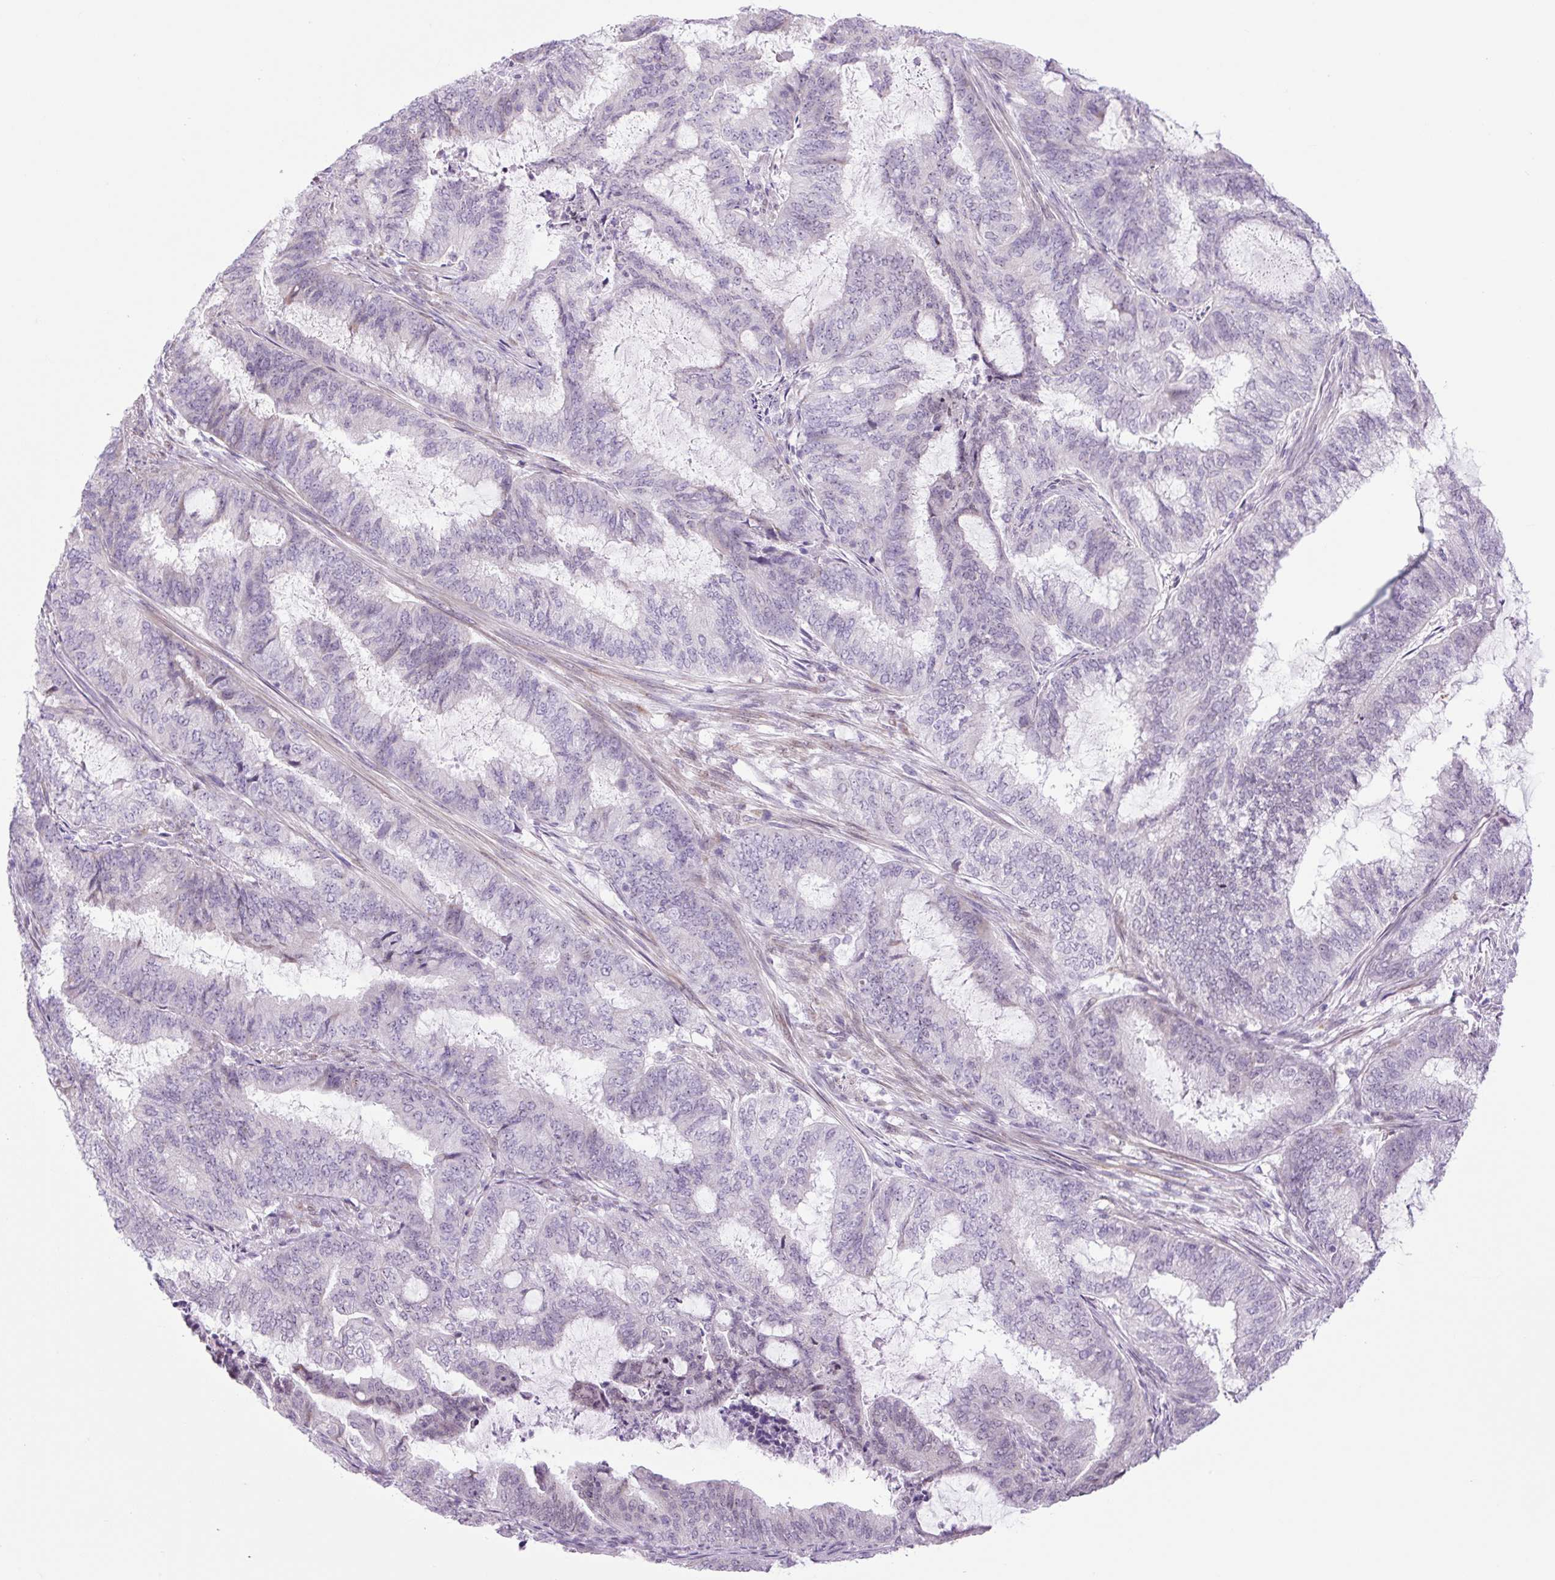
{"staining": {"intensity": "weak", "quantity": "<25%", "location": "nuclear"}, "tissue": "endometrial cancer", "cell_type": "Tumor cells", "image_type": "cancer", "snomed": [{"axis": "morphology", "description": "Adenocarcinoma, NOS"}, {"axis": "topography", "description": "Endometrium"}], "caption": "Human endometrial cancer (adenocarcinoma) stained for a protein using immunohistochemistry (IHC) shows no staining in tumor cells.", "gene": "RRS1", "patient": {"sex": "female", "age": 51}}